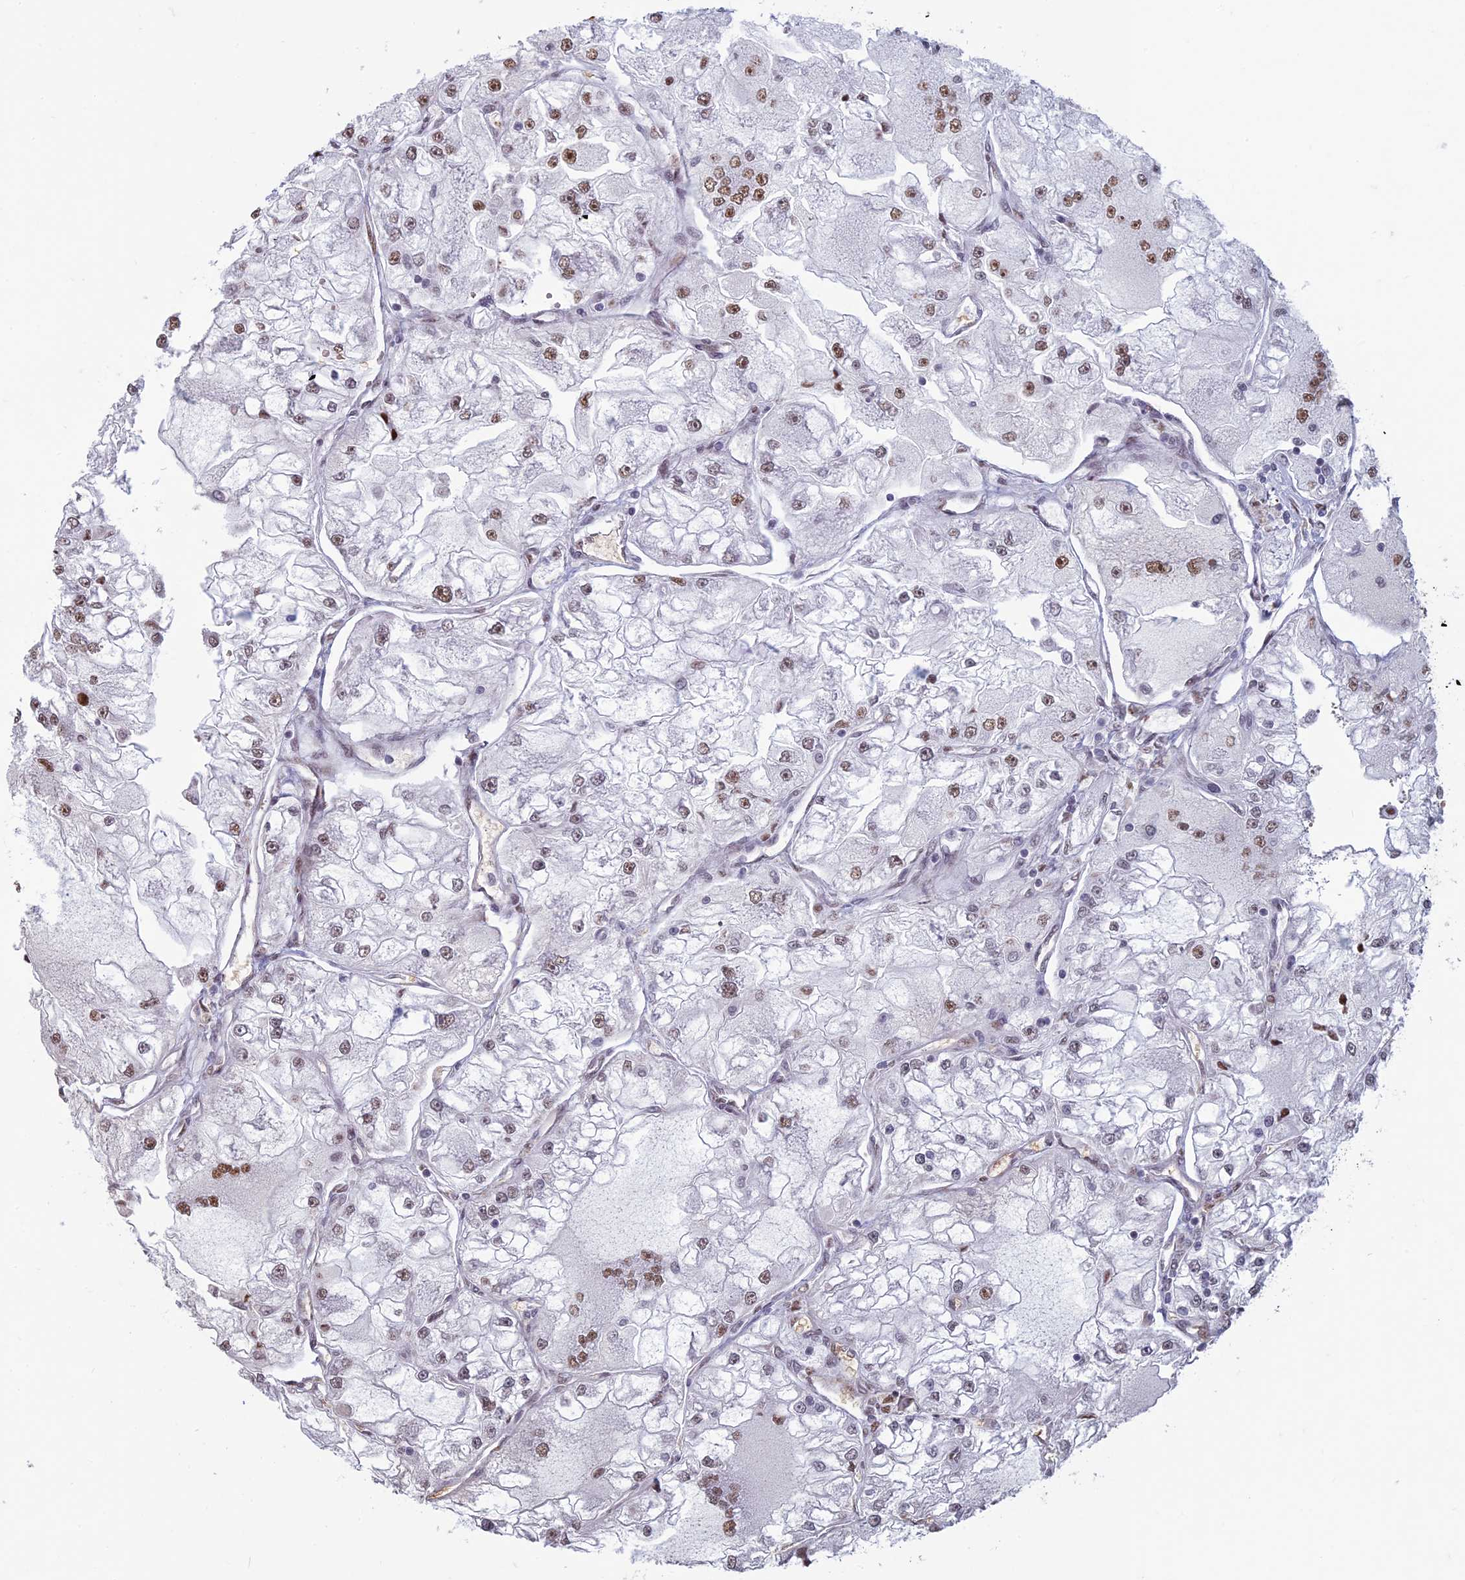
{"staining": {"intensity": "moderate", "quantity": "25%-75%", "location": "nuclear"}, "tissue": "renal cancer", "cell_type": "Tumor cells", "image_type": "cancer", "snomed": [{"axis": "morphology", "description": "Adenocarcinoma, NOS"}, {"axis": "topography", "description": "Kidney"}], "caption": "A micrograph of human renal cancer stained for a protein shows moderate nuclear brown staining in tumor cells.", "gene": "MFAP1", "patient": {"sex": "female", "age": 72}}